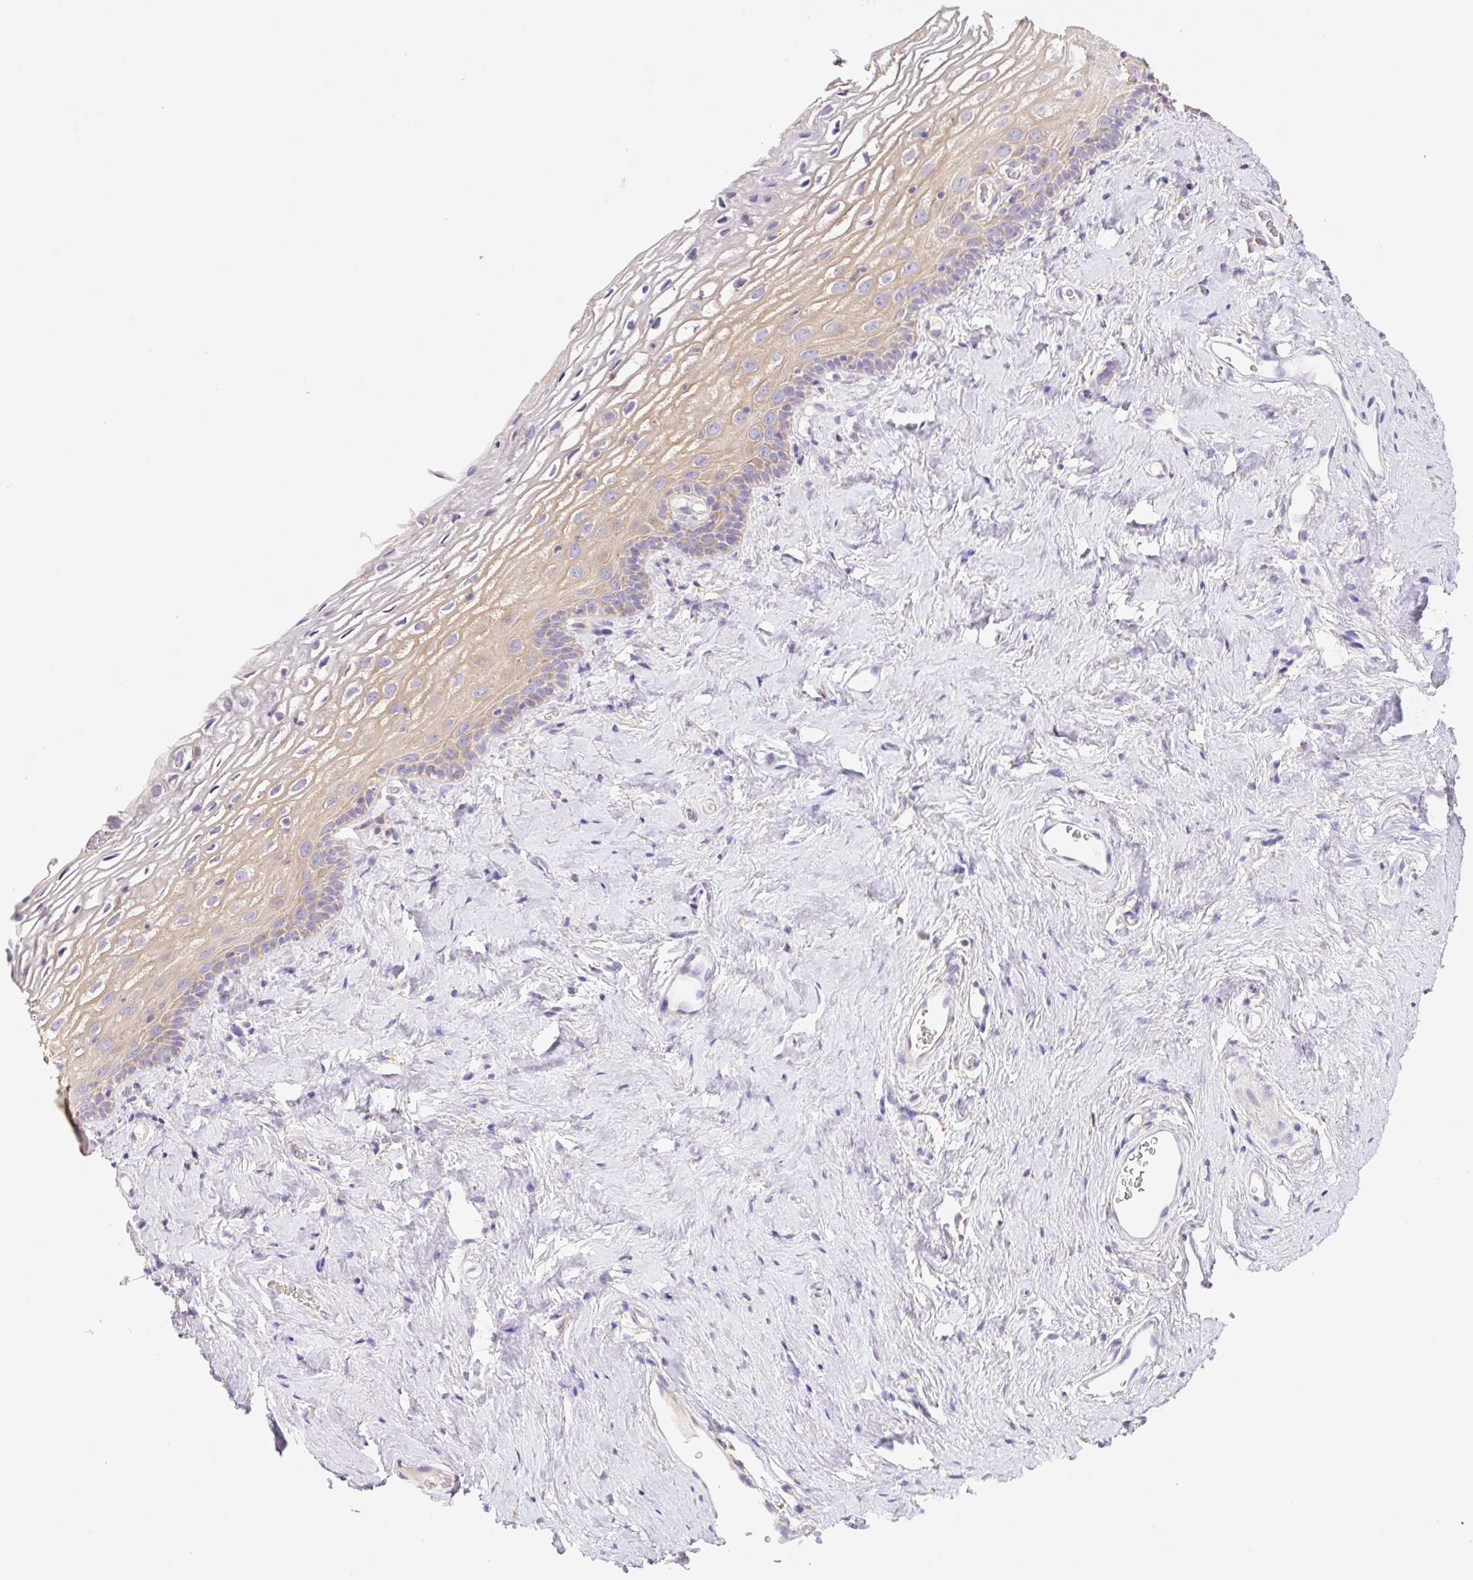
{"staining": {"intensity": "weak", "quantity": "25%-75%", "location": "cytoplasmic/membranous"}, "tissue": "vagina", "cell_type": "Squamous epithelial cells", "image_type": "normal", "snomed": [{"axis": "morphology", "description": "Normal tissue, NOS"}, {"axis": "morphology", "description": "Adenocarcinoma, NOS"}, {"axis": "topography", "description": "Rectum"}, {"axis": "topography", "description": "Vagina"}, {"axis": "topography", "description": "Peripheral nerve tissue"}], "caption": "Approximately 25%-75% of squamous epithelial cells in normal human vagina demonstrate weak cytoplasmic/membranous protein positivity as visualized by brown immunohistochemical staining.", "gene": "COPZ2", "patient": {"sex": "female", "age": 71}}